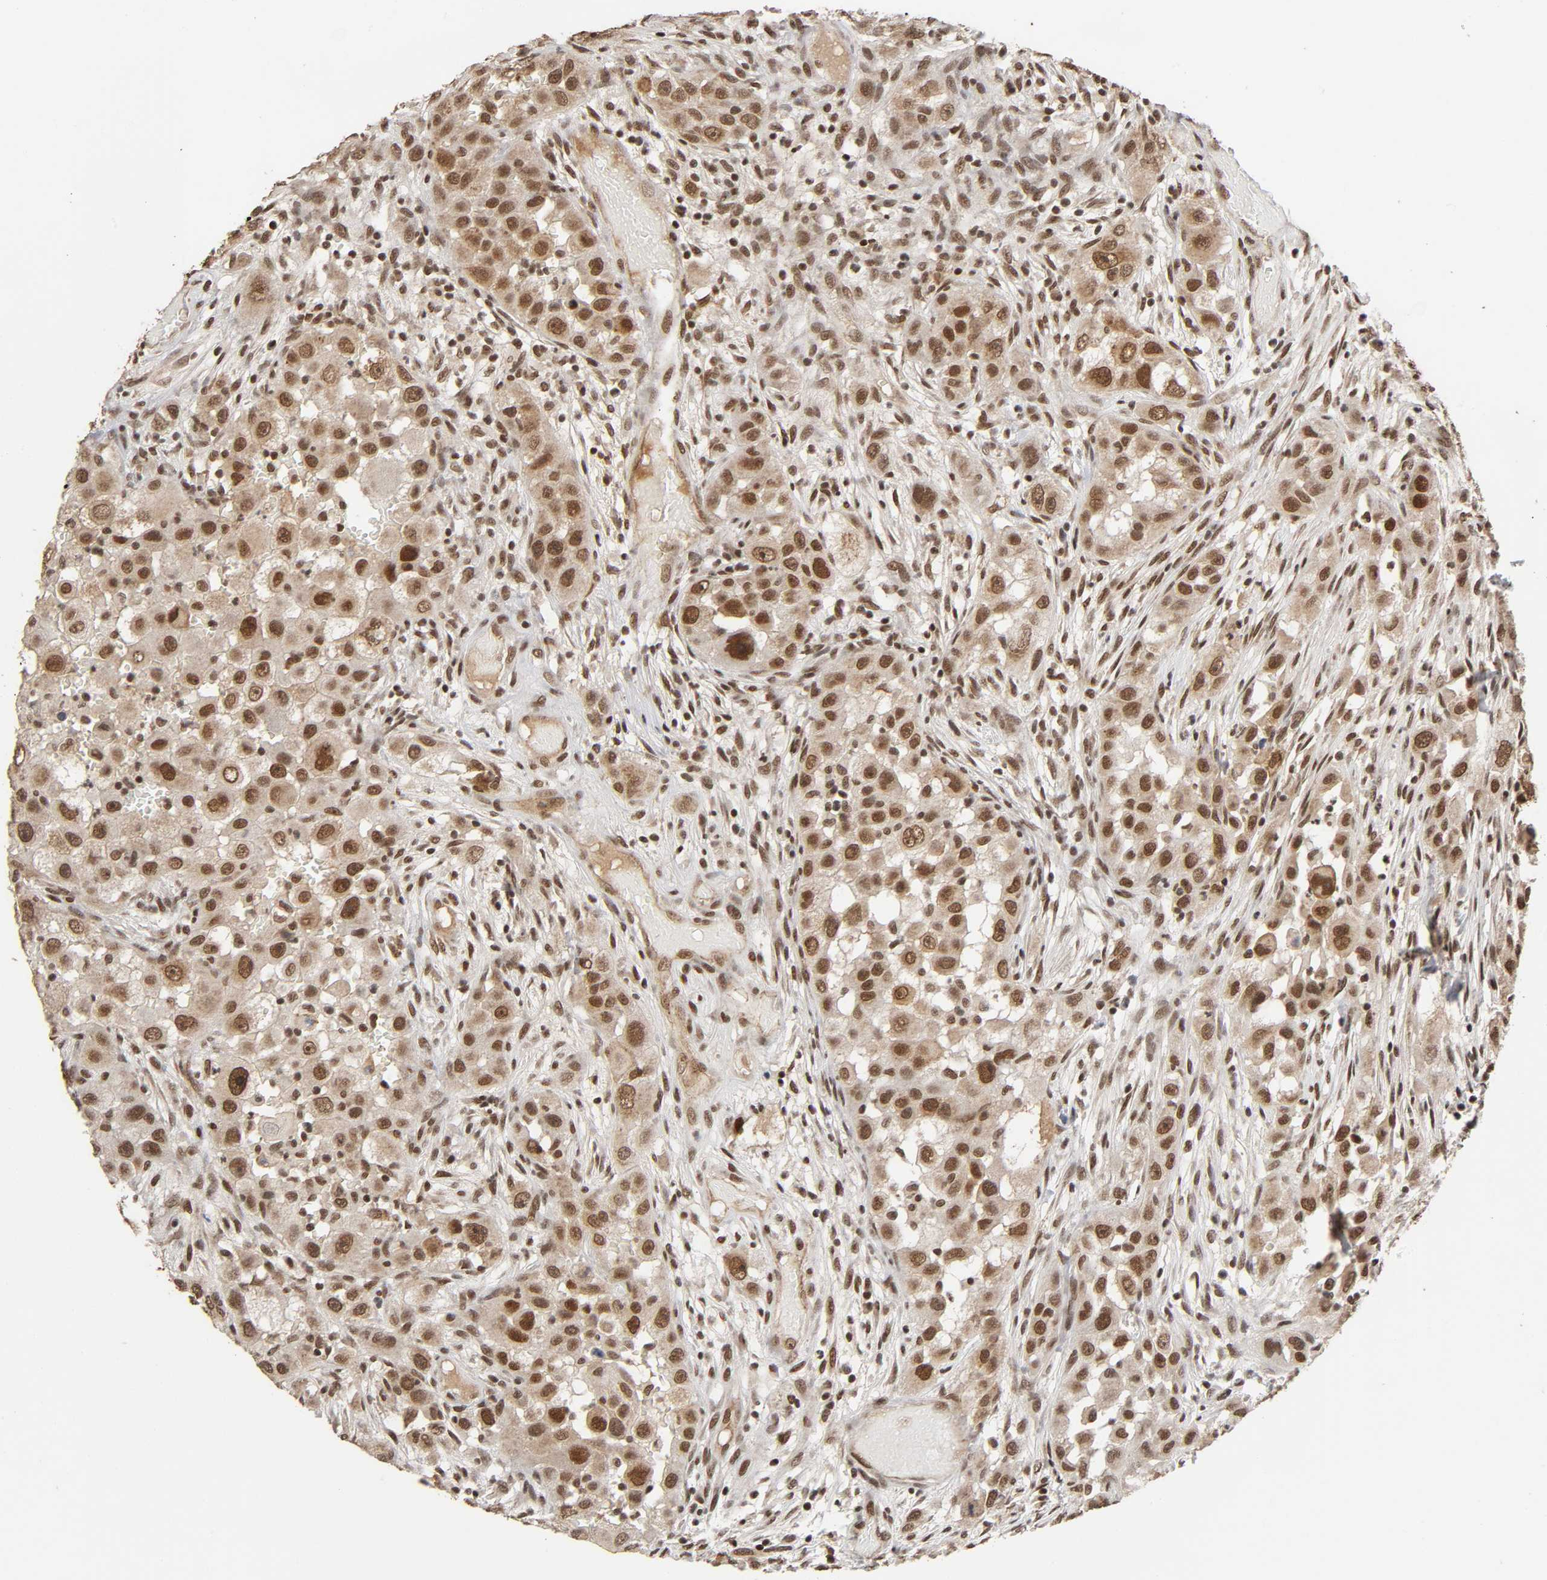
{"staining": {"intensity": "moderate", "quantity": ">75%", "location": "cytoplasmic/membranous,nuclear"}, "tissue": "head and neck cancer", "cell_type": "Tumor cells", "image_type": "cancer", "snomed": [{"axis": "morphology", "description": "Carcinoma, NOS"}, {"axis": "topography", "description": "Head-Neck"}], "caption": "Moderate cytoplasmic/membranous and nuclear positivity for a protein is identified in about >75% of tumor cells of head and neck cancer using immunohistochemistry (IHC).", "gene": "ZNF384", "patient": {"sex": "male", "age": 87}}